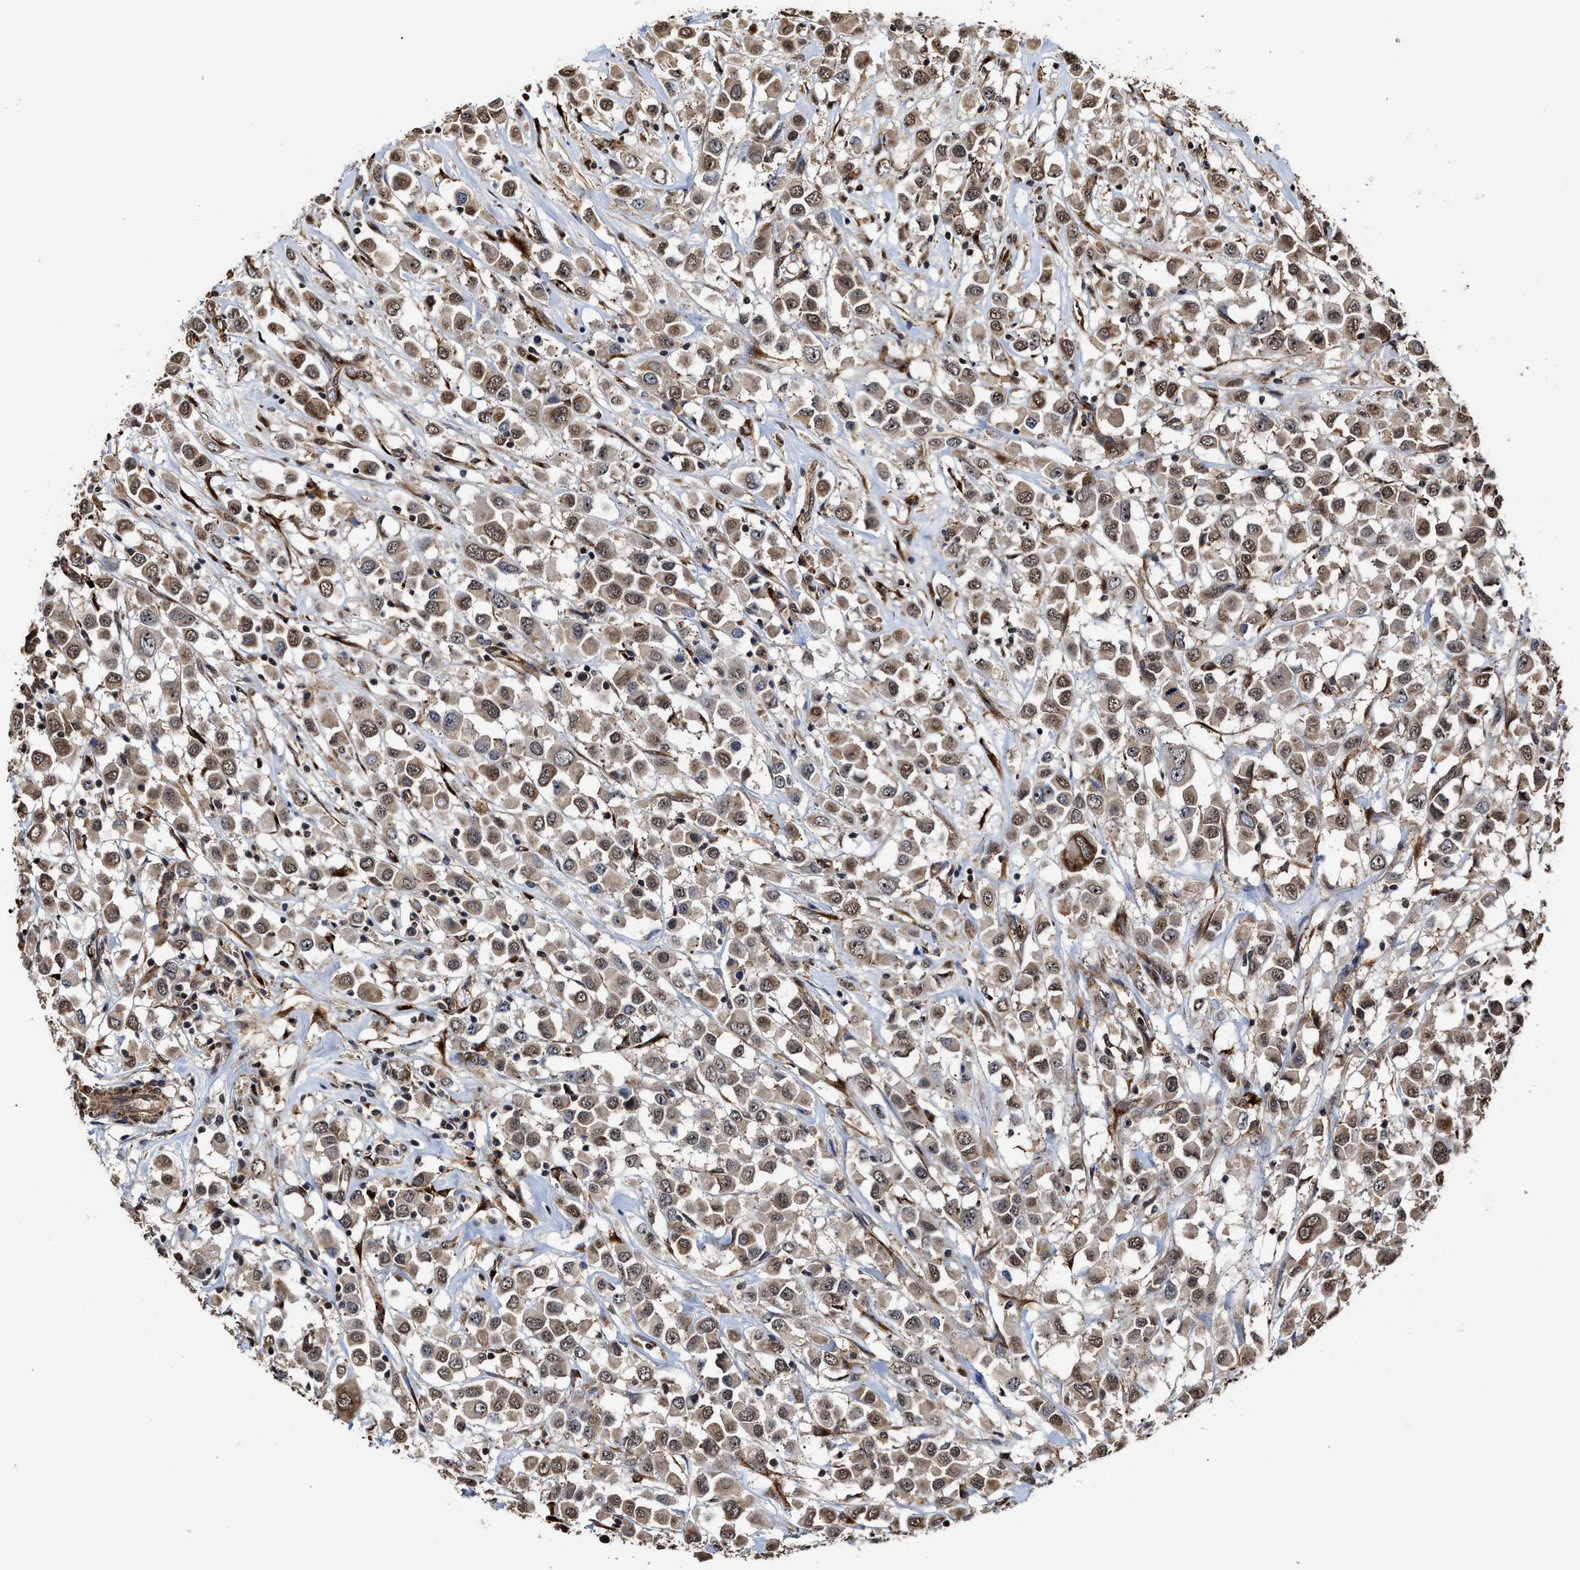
{"staining": {"intensity": "weak", "quantity": ">75%", "location": "cytoplasmic/membranous,nuclear"}, "tissue": "breast cancer", "cell_type": "Tumor cells", "image_type": "cancer", "snomed": [{"axis": "morphology", "description": "Duct carcinoma"}, {"axis": "topography", "description": "Breast"}], "caption": "A histopathology image of breast invasive ductal carcinoma stained for a protein reveals weak cytoplasmic/membranous and nuclear brown staining in tumor cells.", "gene": "SEPTIN2", "patient": {"sex": "female", "age": 61}}